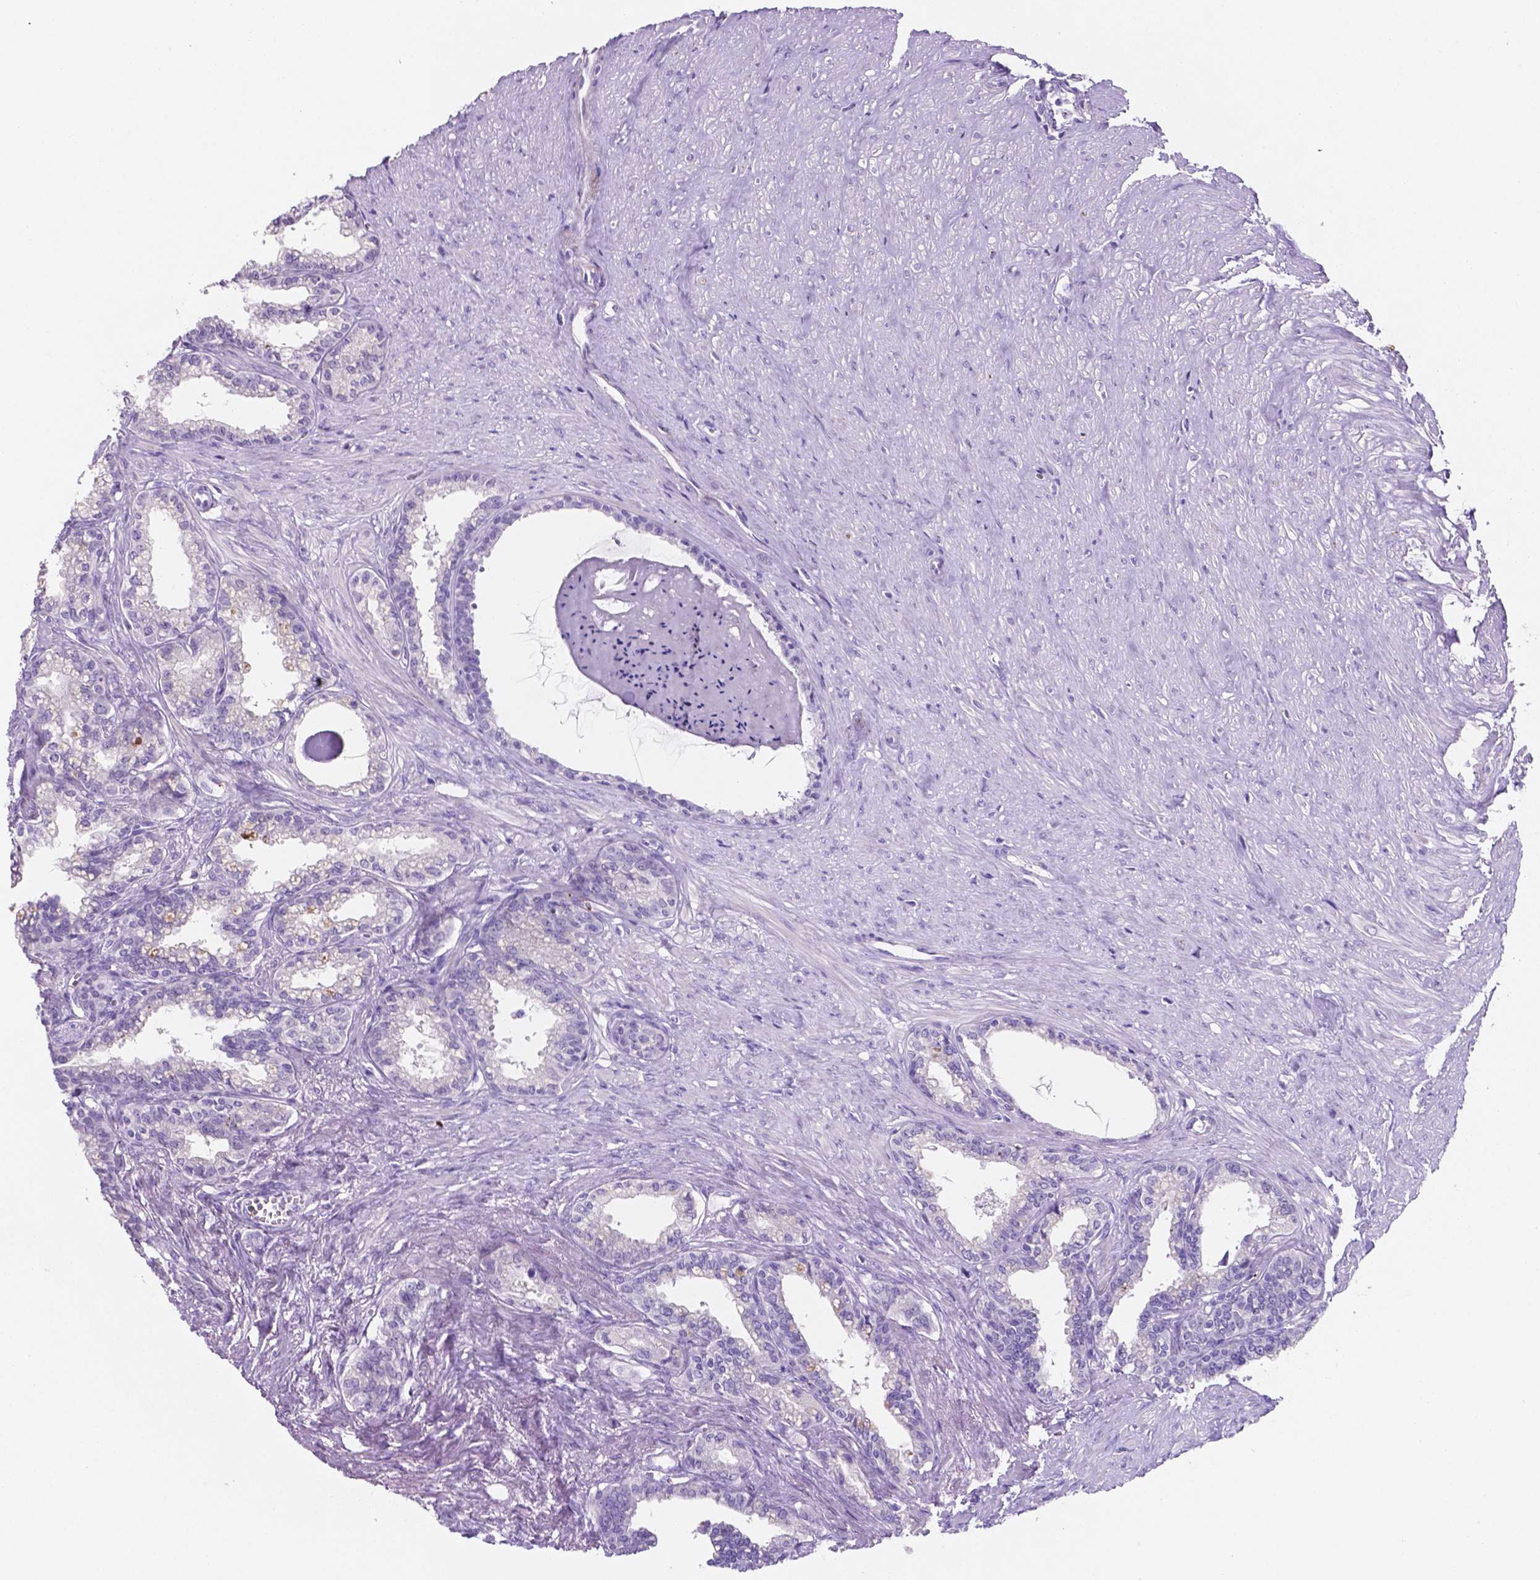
{"staining": {"intensity": "negative", "quantity": "none", "location": "none"}, "tissue": "seminal vesicle", "cell_type": "Glandular cells", "image_type": "normal", "snomed": [{"axis": "morphology", "description": "Normal tissue, NOS"}, {"axis": "morphology", "description": "Urothelial carcinoma, NOS"}, {"axis": "topography", "description": "Urinary bladder"}, {"axis": "topography", "description": "Seminal veicle"}], "caption": "The histopathology image exhibits no staining of glandular cells in benign seminal vesicle. (DAB immunohistochemistry with hematoxylin counter stain).", "gene": "EBLN2", "patient": {"sex": "male", "age": 76}}